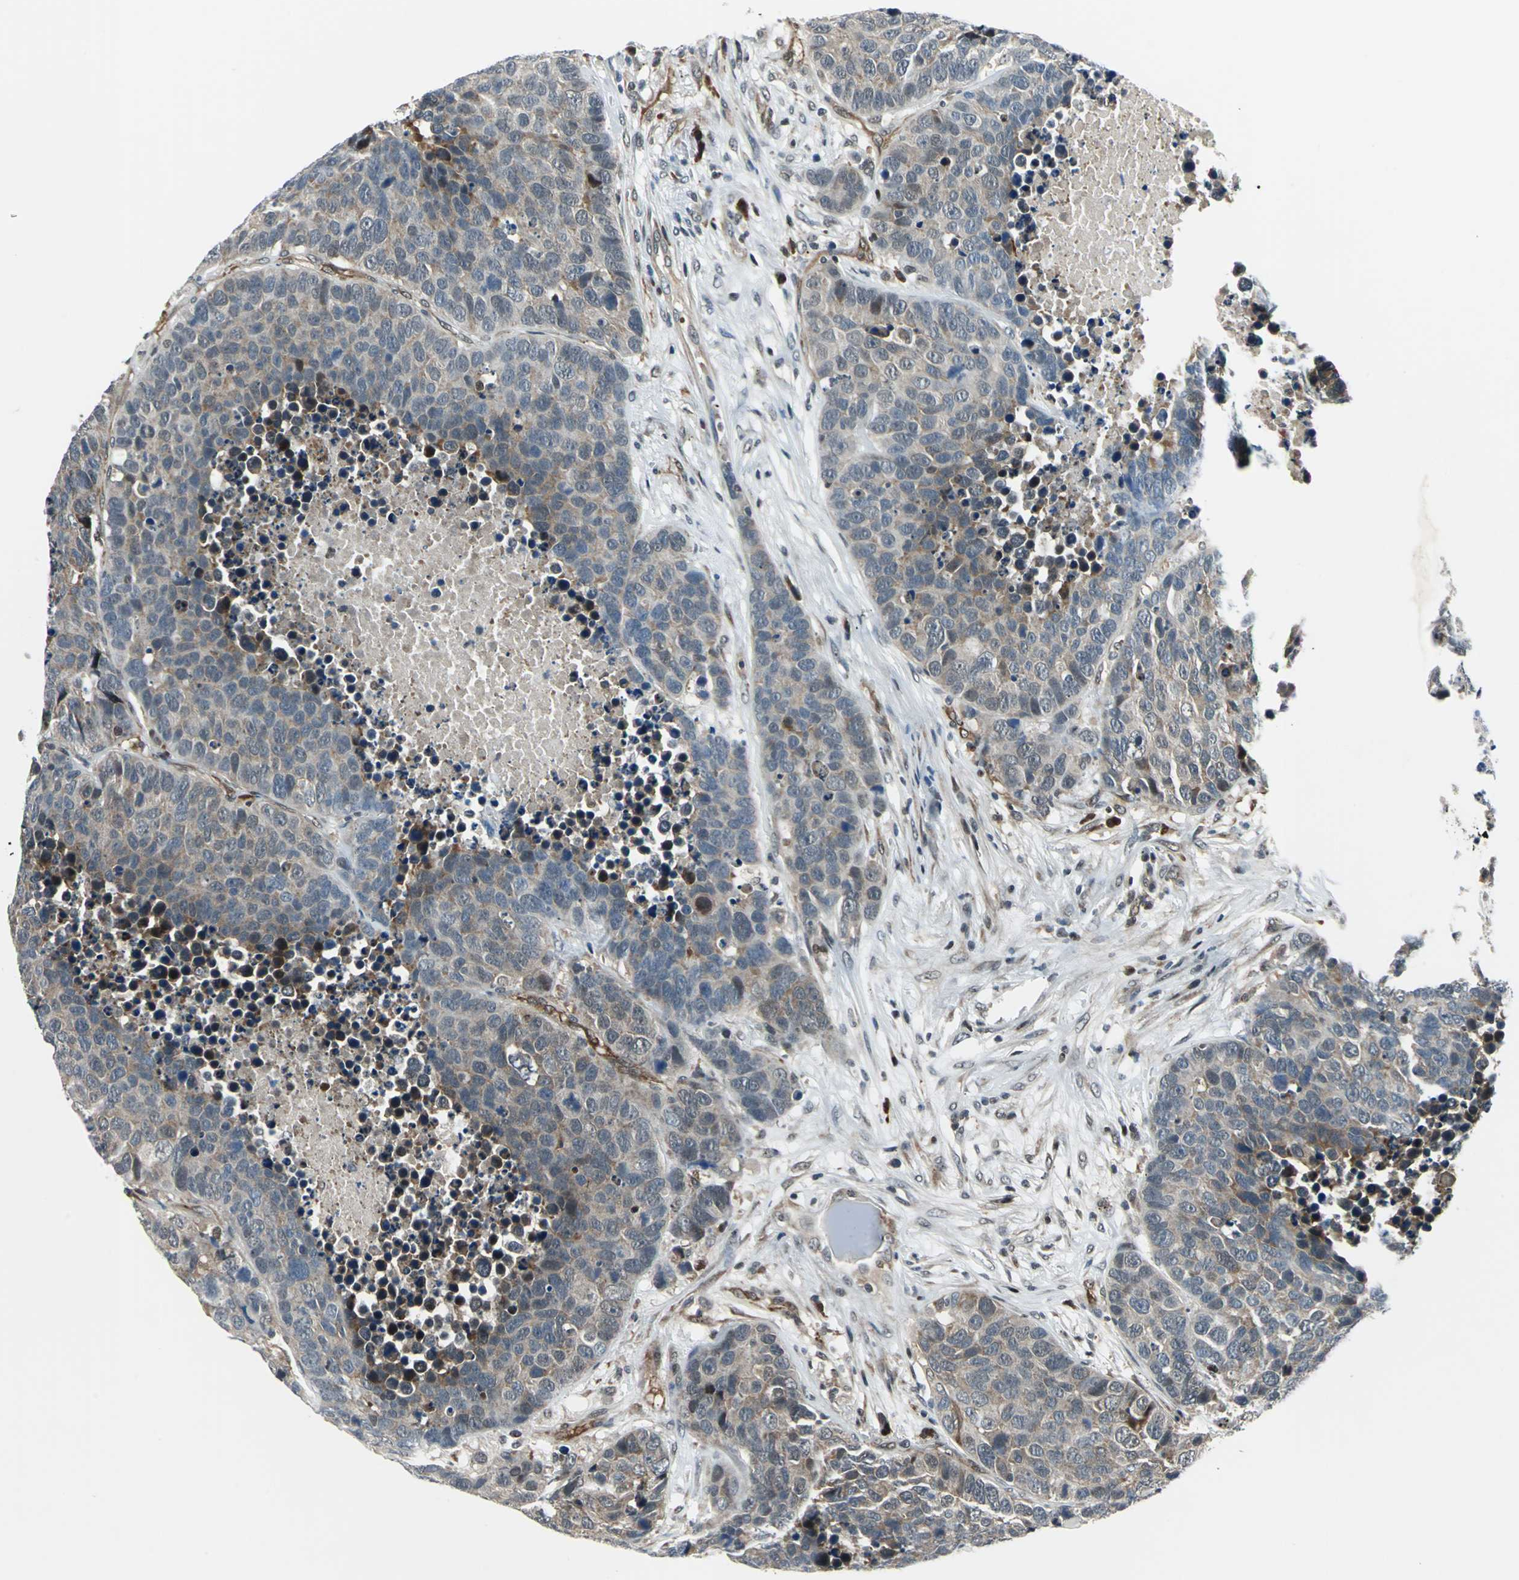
{"staining": {"intensity": "weak", "quantity": ">75%", "location": "cytoplasmic/membranous"}, "tissue": "carcinoid", "cell_type": "Tumor cells", "image_type": "cancer", "snomed": [{"axis": "morphology", "description": "Carcinoid, malignant, NOS"}, {"axis": "topography", "description": "Lung"}], "caption": "Malignant carcinoid stained with a brown dye displays weak cytoplasmic/membranous positive positivity in about >75% of tumor cells.", "gene": "POLR3K", "patient": {"sex": "male", "age": 60}}